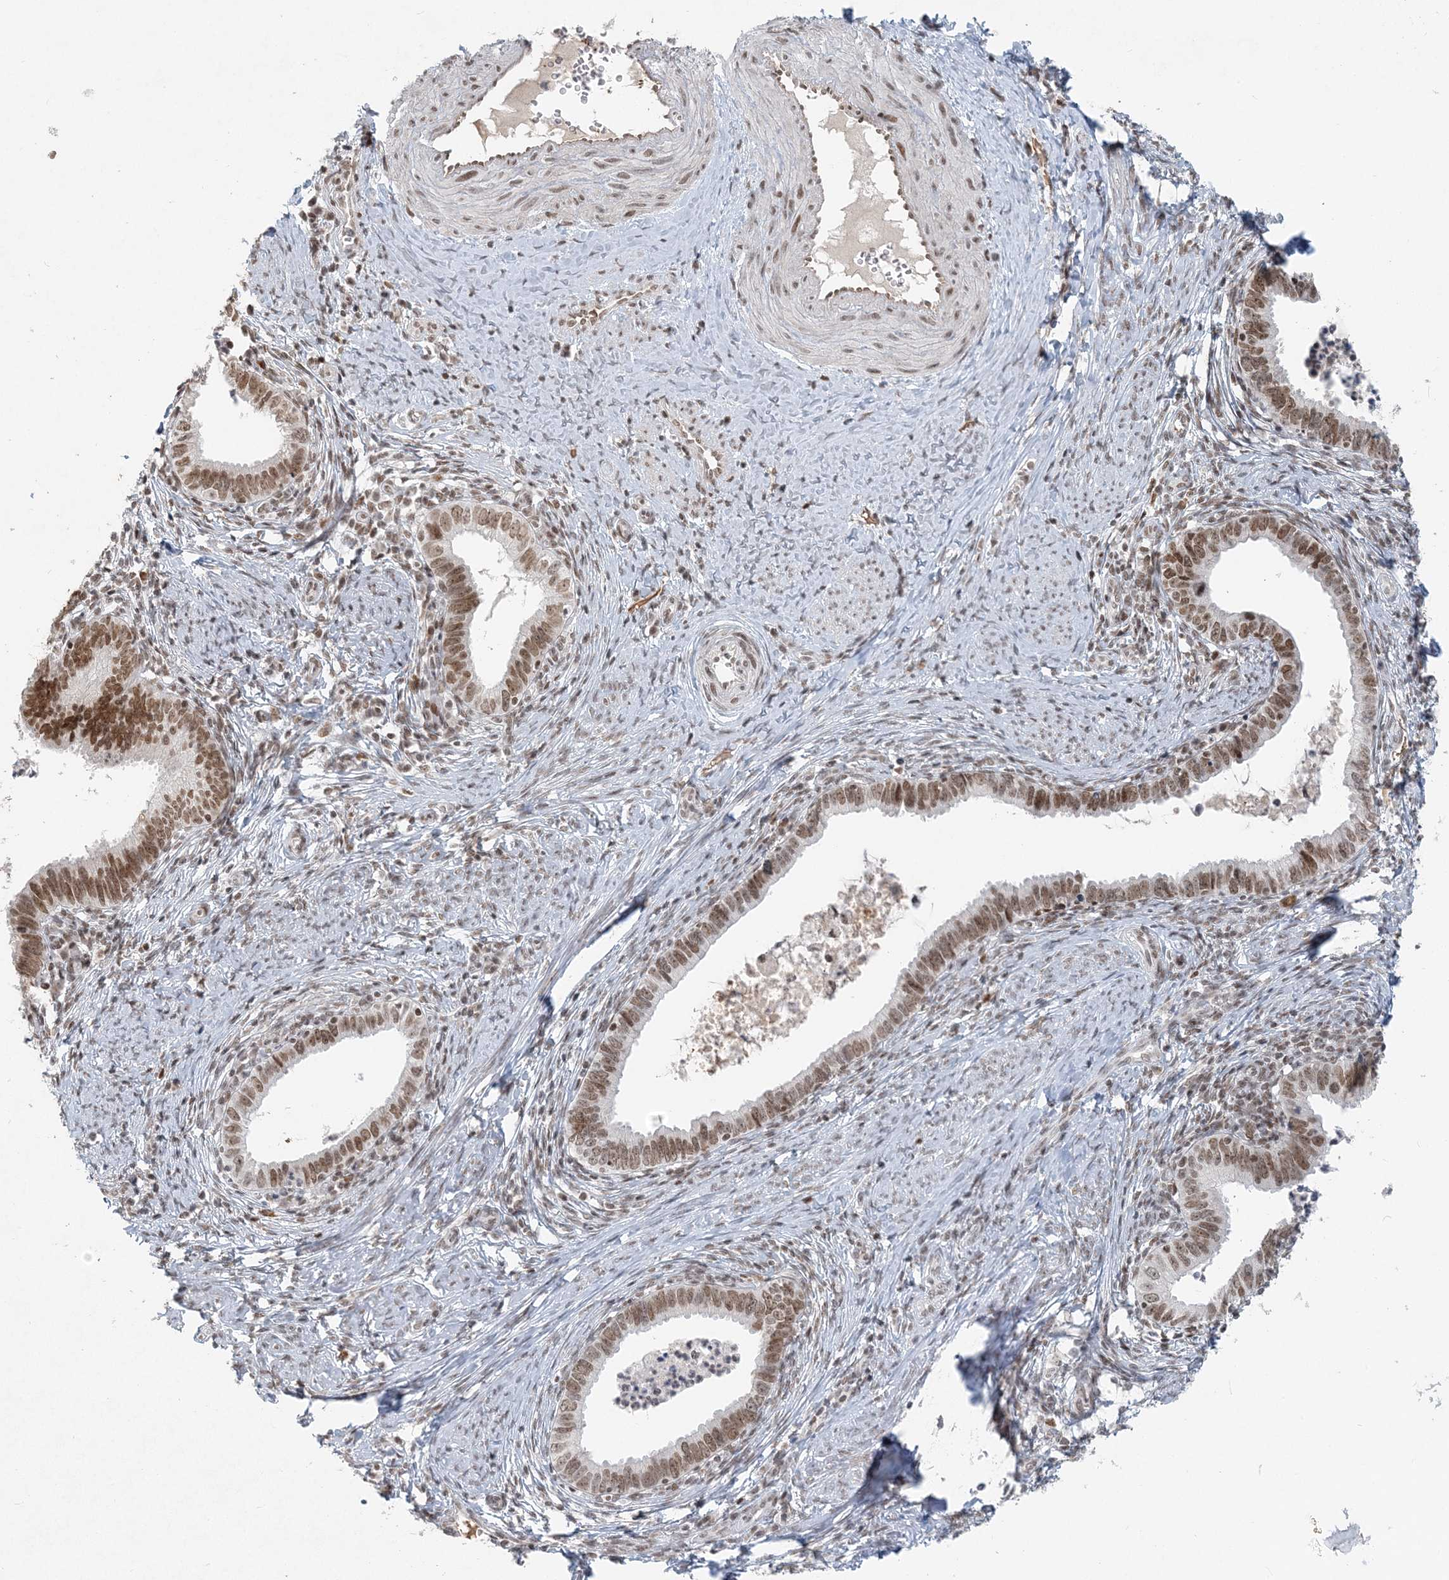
{"staining": {"intensity": "moderate", "quantity": "25%-75%", "location": "nuclear"}, "tissue": "cervical cancer", "cell_type": "Tumor cells", "image_type": "cancer", "snomed": [{"axis": "morphology", "description": "Adenocarcinoma, NOS"}, {"axis": "topography", "description": "Cervix"}], "caption": "Immunohistochemistry (DAB) staining of cervical cancer (adenocarcinoma) displays moderate nuclear protein expression in approximately 25%-75% of tumor cells.", "gene": "BAZ1B", "patient": {"sex": "female", "age": 36}}